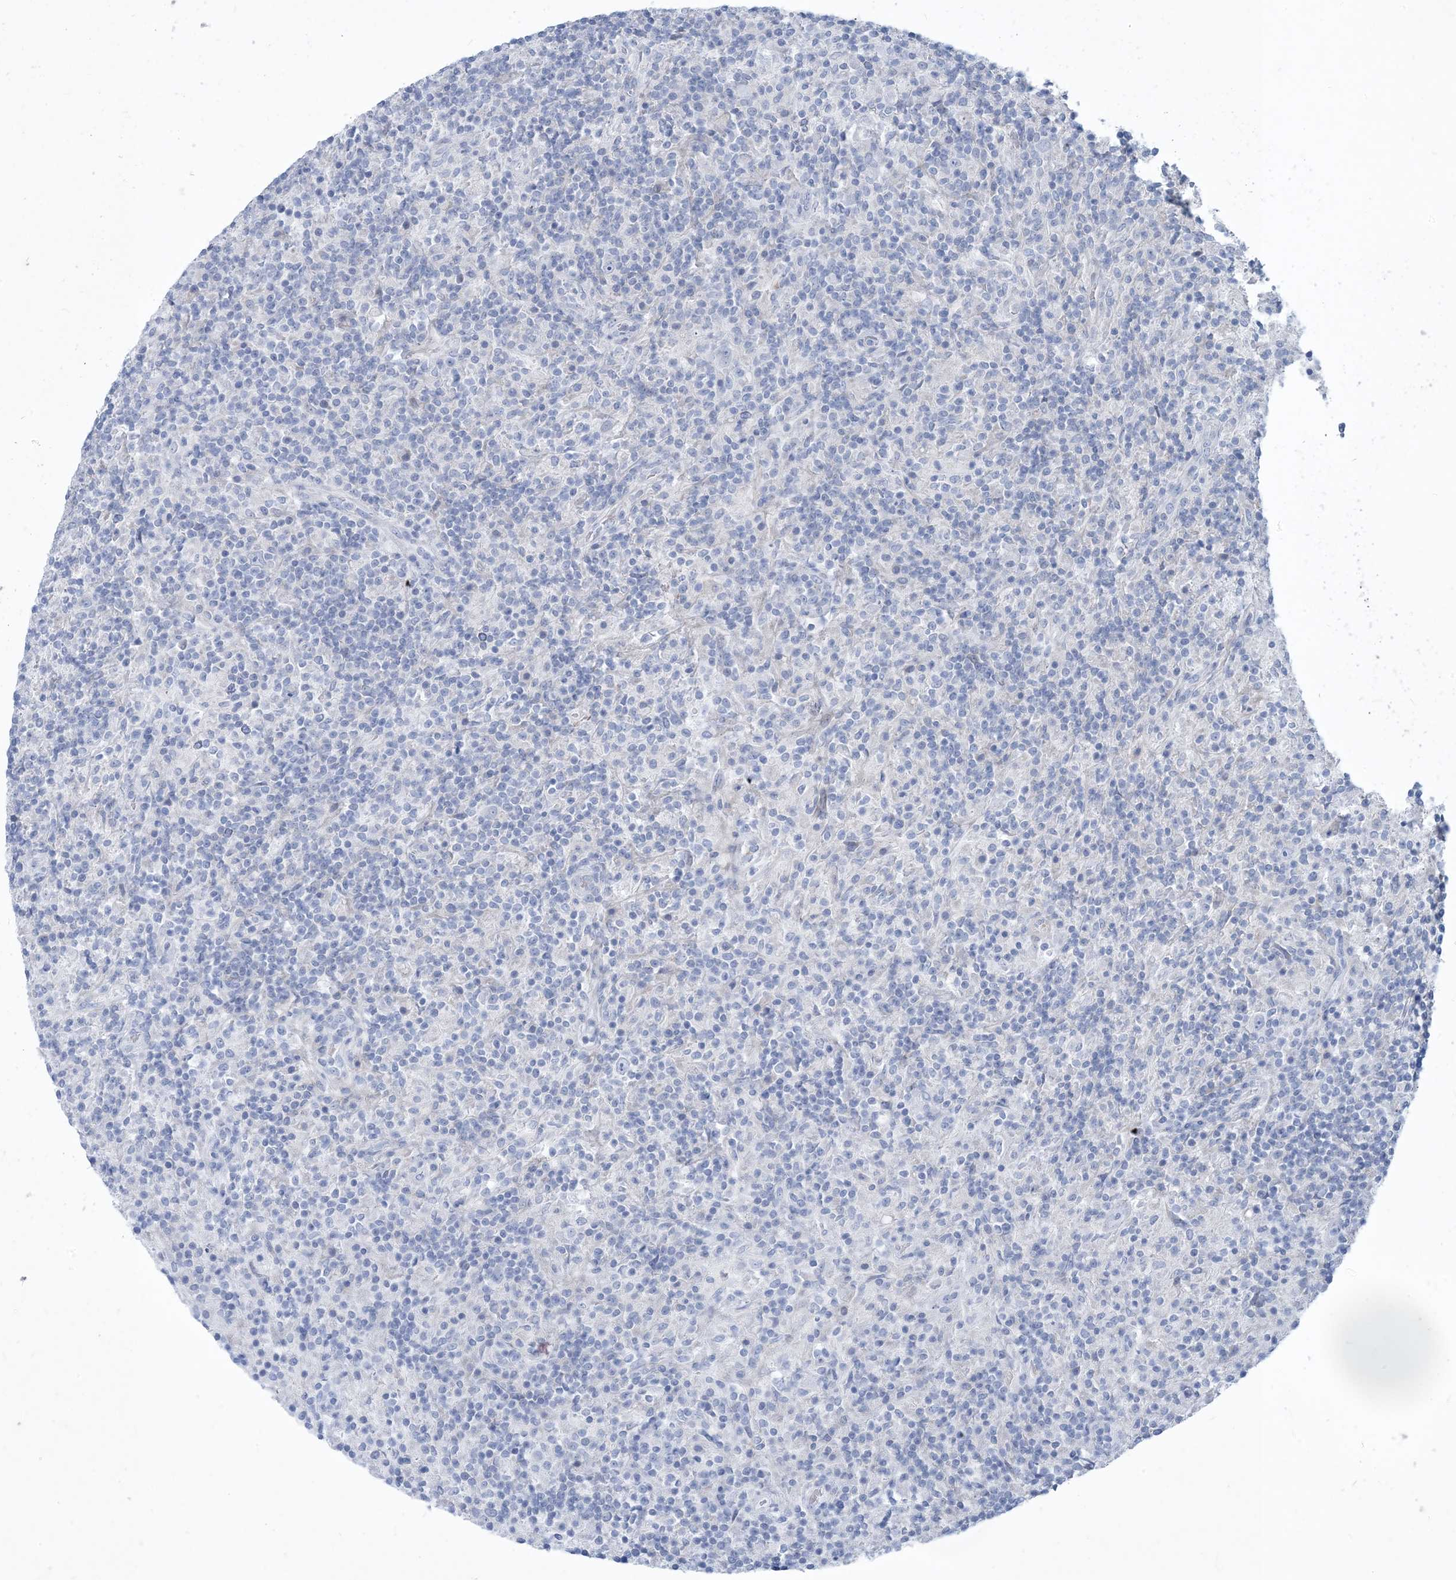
{"staining": {"intensity": "negative", "quantity": "none", "location": "none"}, "tissue": "lymphoma", "cell_type": "Tumor cells", "image_type": "cancer", "snomed": [{"axis": "morphology", "description": "Hodgkin's disease, NOS"}, {"axis": "topography", "description": "Lymph node"}], "caption": "The photomicrograph demonstrates no significant positivity in tumor cells of Hodgkin's disease. Brightfield microscopy of IHC stained with DAB (3,3'-diaminobenzidine) (brown) and hematoxylin (blue), captured at high magnification.", "gene": "MOXD1", "patient": {"sex": "male", "age": 70}}